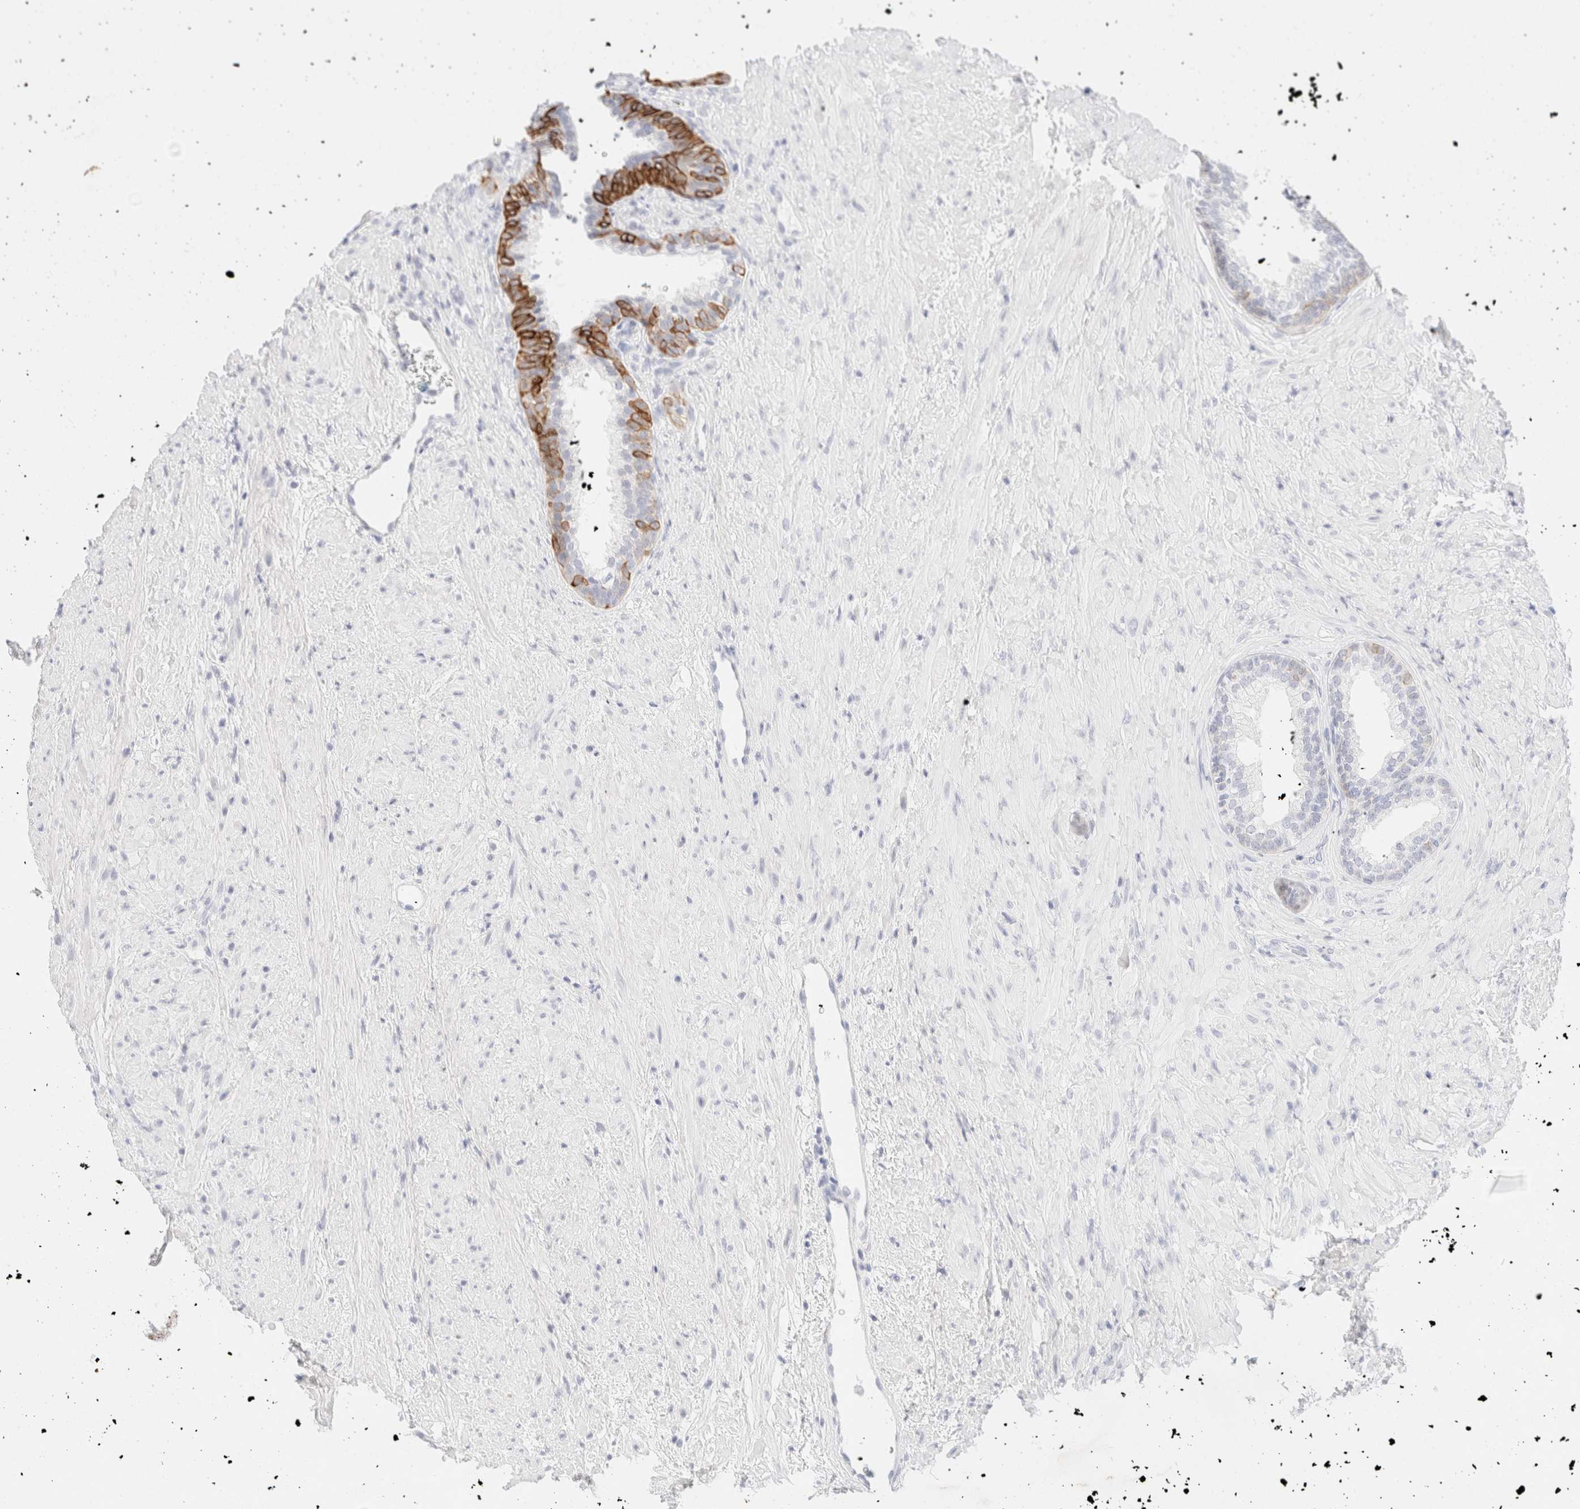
{"staining": {"intensity": "strong", "quantity": "<25%", "location": "cytoplasmic/membranous"}, "tissue": "prostate", "cell_type": "Glandular cells", "image_type": "normal", "snomed": [{"axis": "morphology", "description": "Normal tissue, NOS"}, {"axis": "topography", "description": "Prostate"}], "caption": "The histopathology image exhibits a brown stain indicating the presence of a protein in the cytoplasmic/membranous of glandular cells in prostate.", "gene": "KRT15", "patient": {"sex": "male", "age": 76}}